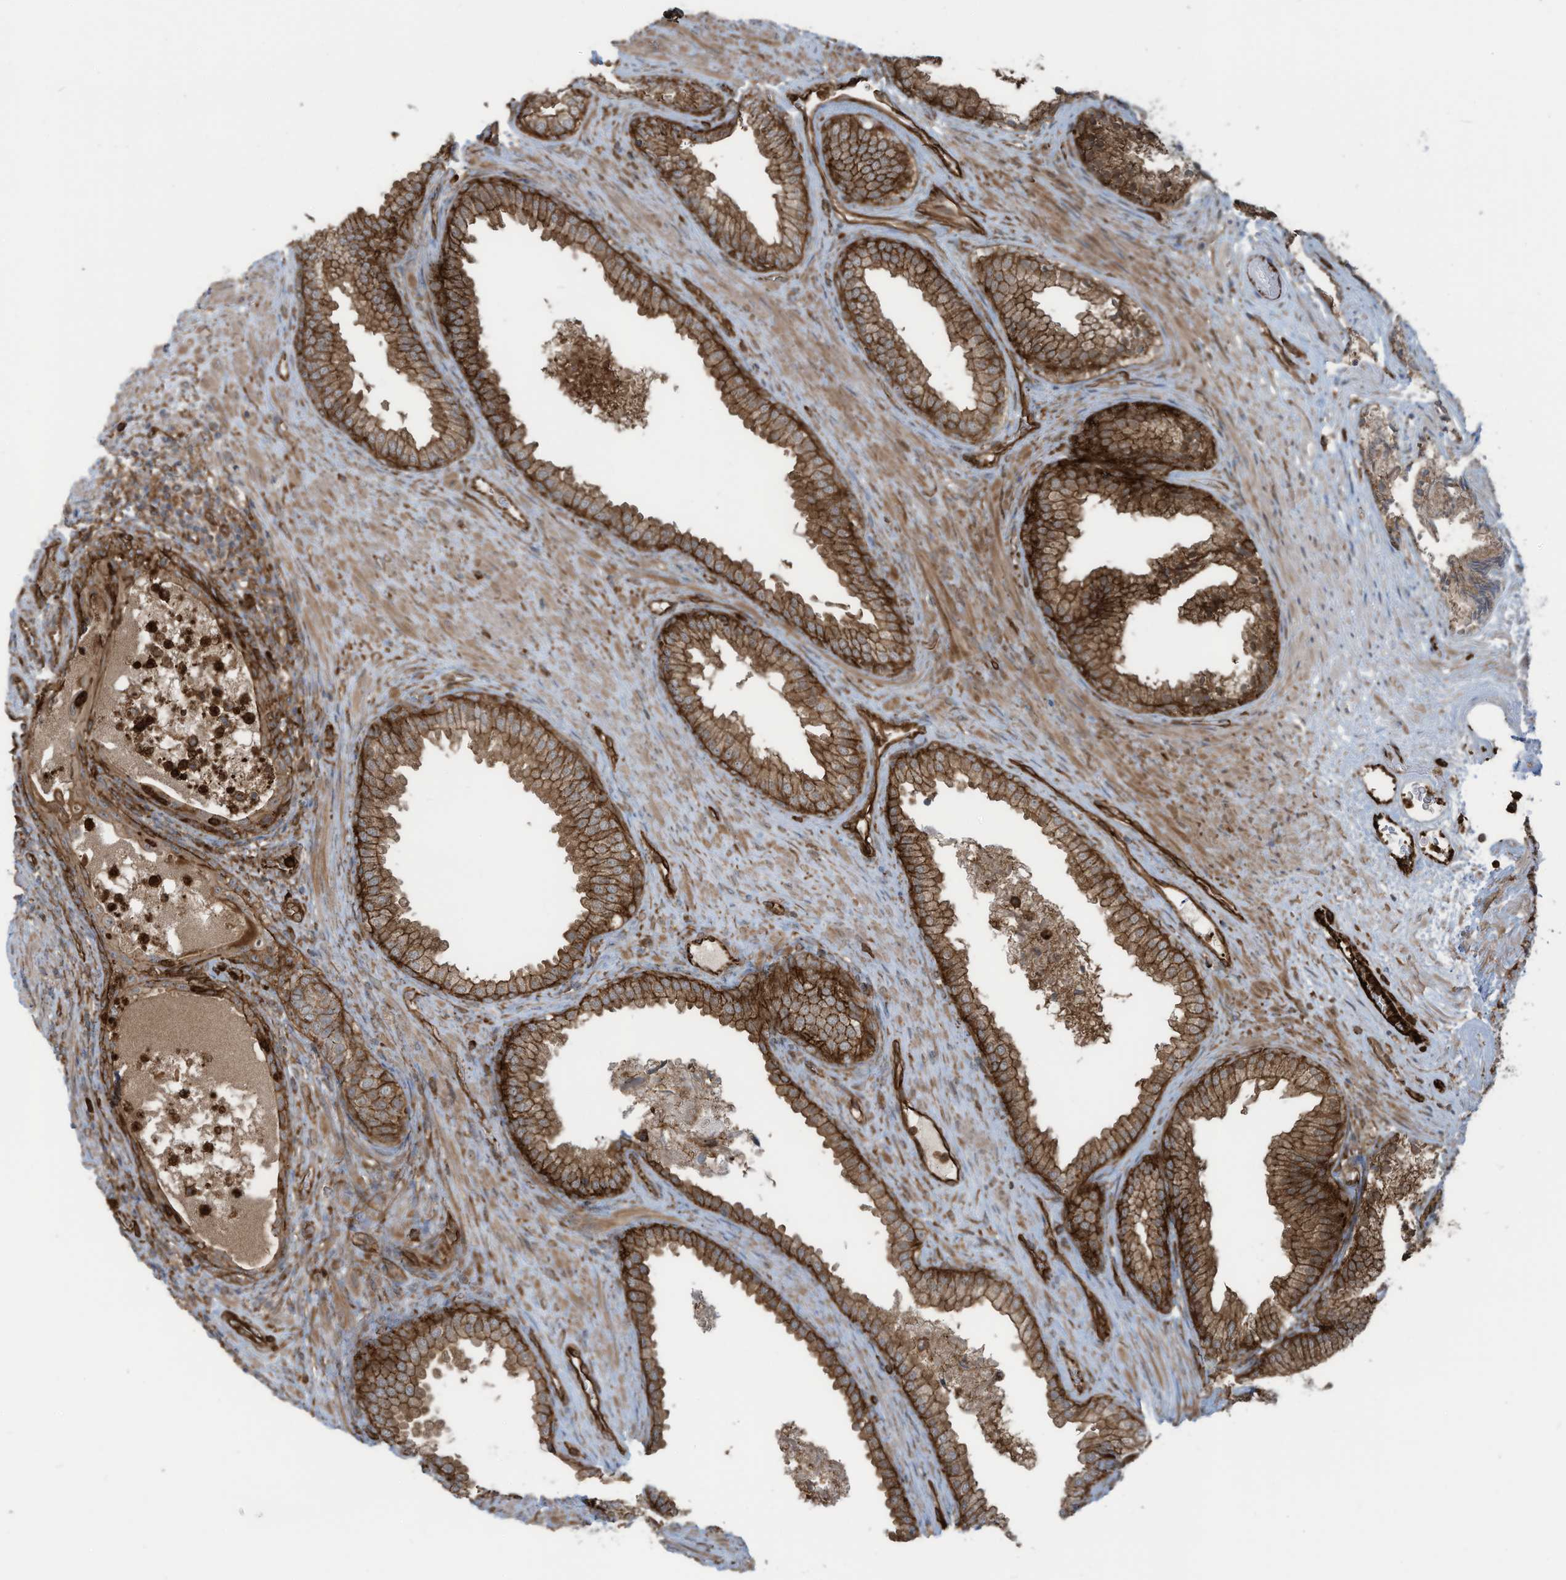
{"staining": {"intensity": "strong", "quantity": ">75%", "location": "cytoplasmic/membranous"}, "tissue": "prostate", "cell_type": "Glandular cells", "image_type": "normal", "snomed": [{"axis": "morphology", "description": "Normal tissue, NOS"}, {"axis": "topography", "description": "Prostate"}], "caption": "Immunohistochemistry (IHC) photomicrograph of unremarkable prostate: prostate stained using immunohistochemistry exhibits high levels of strong protein expression localized specifically in the cytoplasmic/membranous of glandular cells, appearing as a cytoplasmic/membranous brown color.", "gene": "SLC9A2", "patient": {"sex": "male", "age": 76}}